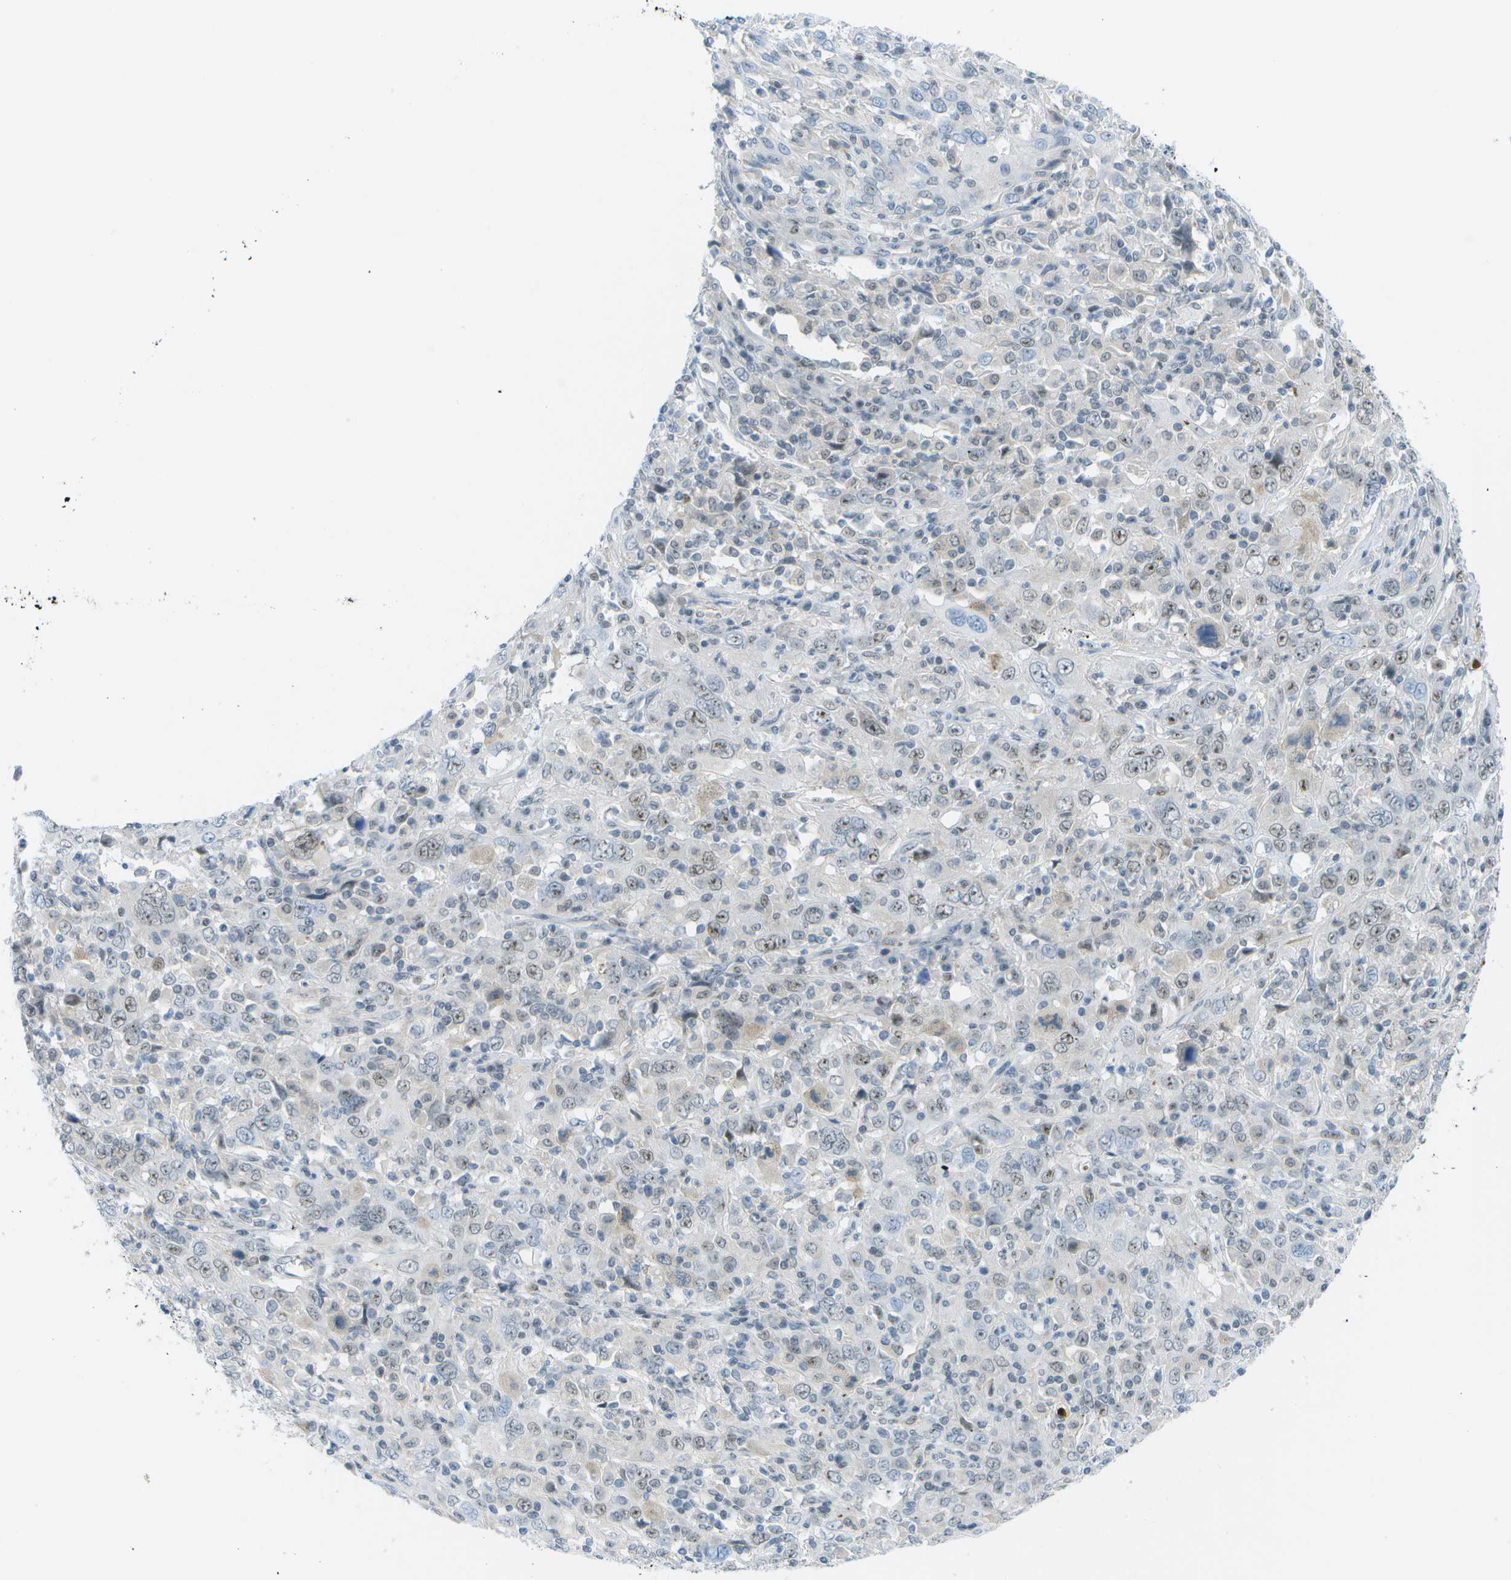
{"staining": {"intensity": "weak", "quantity": "<25%", "location": "nuclear"}, "tissue": "cervical cancer", "cell_type": "Tumor cells", "image_type": "cancer", "snomed": [{"axis": "morphology", "description": "Squamous cell carcinoma, NOS"}, {"axis": "topography", "description": "Cervix"}], "caption": "A high-resolution micrograph shows immunohistochemistry (IHC) staining of cervical squamous cell carcinoma, which displays no significant positivity in tumor cells.", "gene": "PITHD1", "patient": {"sex": "female", "age": 46}}